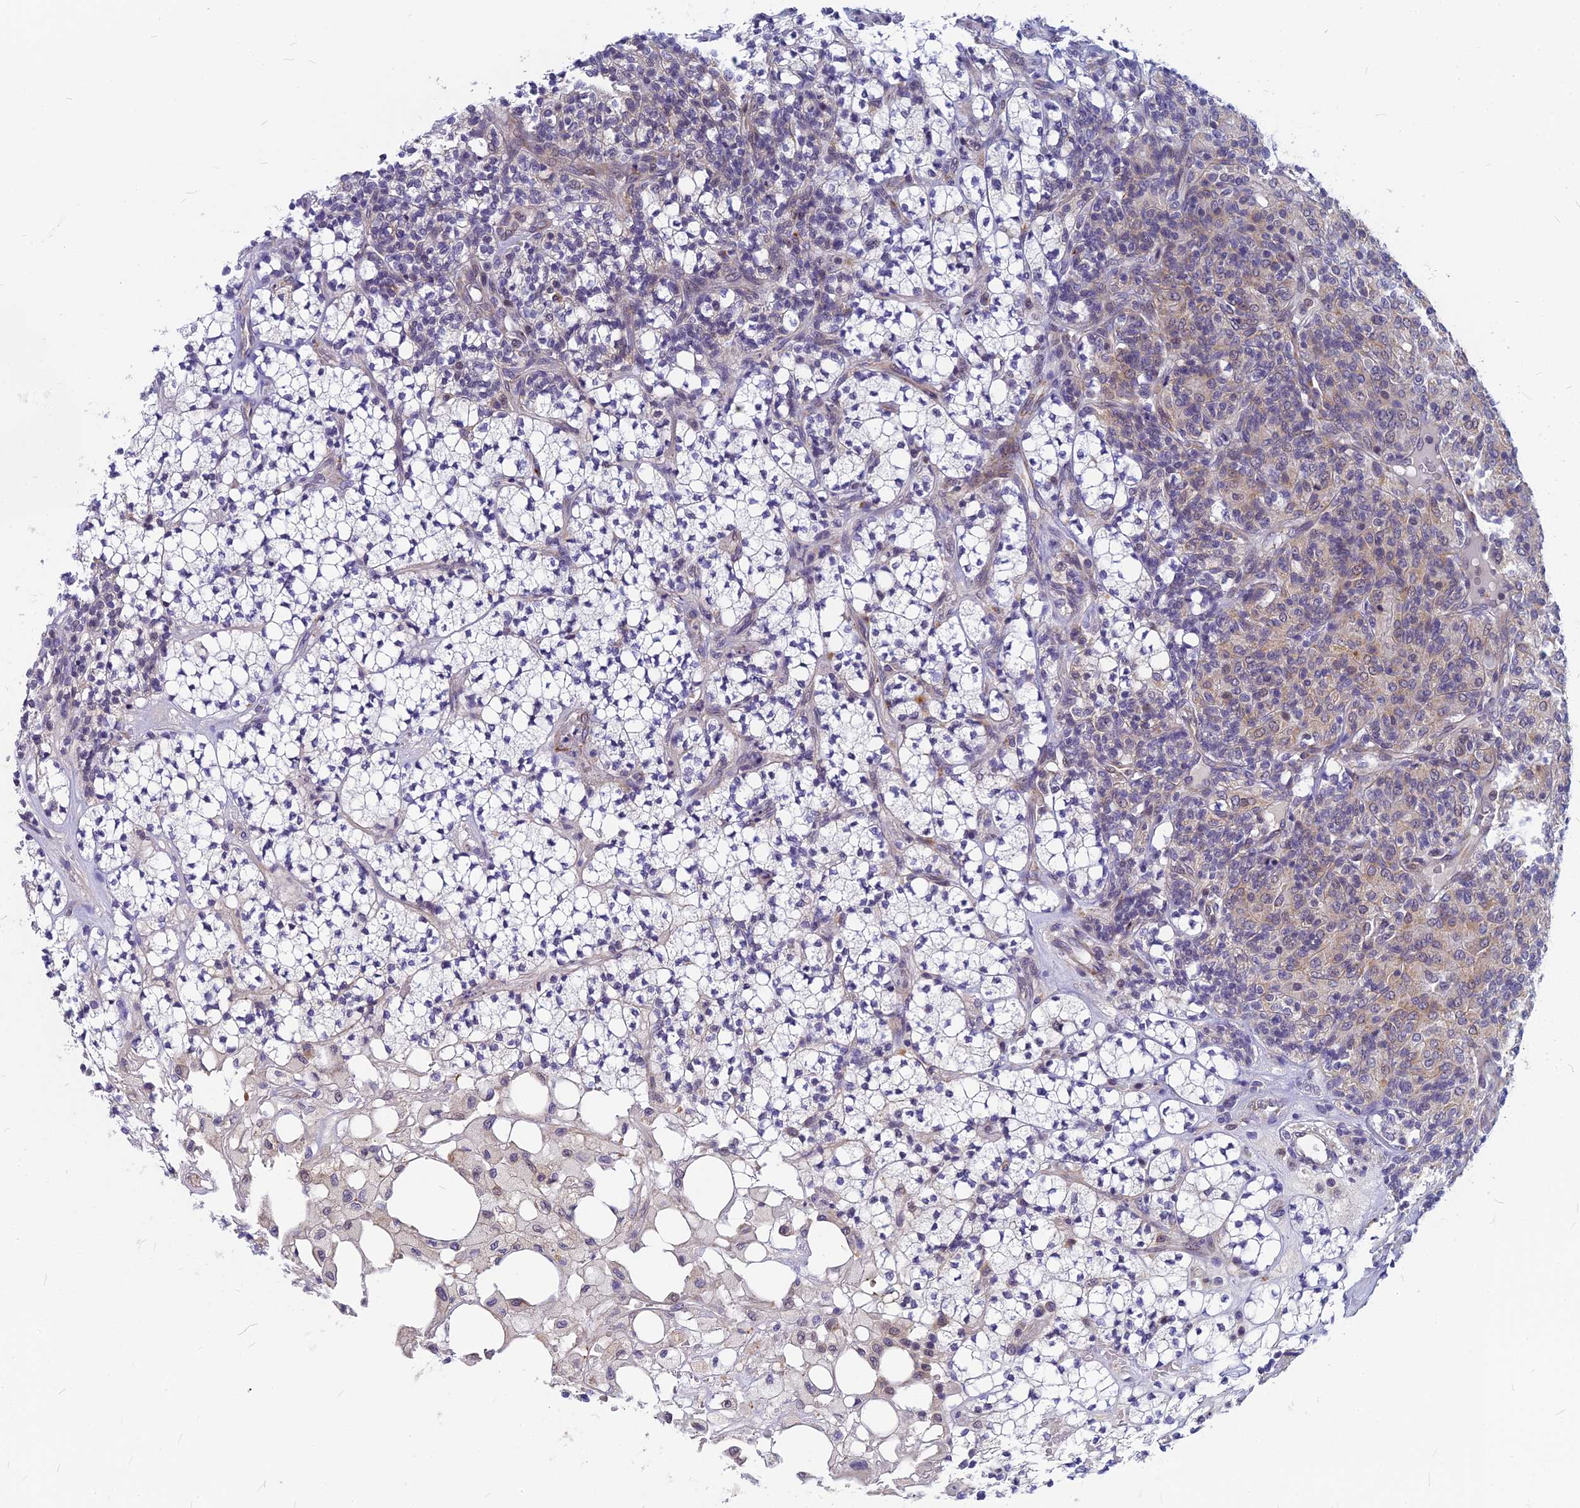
{"staining": {"intensity": "weak", "quantity": "<25%", "location": "cytoplasmic/membranous"}, "tissue": "renal cancer", "cell_type": "Tumor cells", "image_type": "cancer", "snomed": [{"axis": "morphology", "description": "Adenocarcinoma, NOS"}, {"axis": "topography", "description": "Kidney"}], "caption": "Immunohistochemistry of human adenocarcinoma (renal) displays no staining in tumor cells.", "gene": "CMC1", "patient": {"sex": "male", "age": 77}}